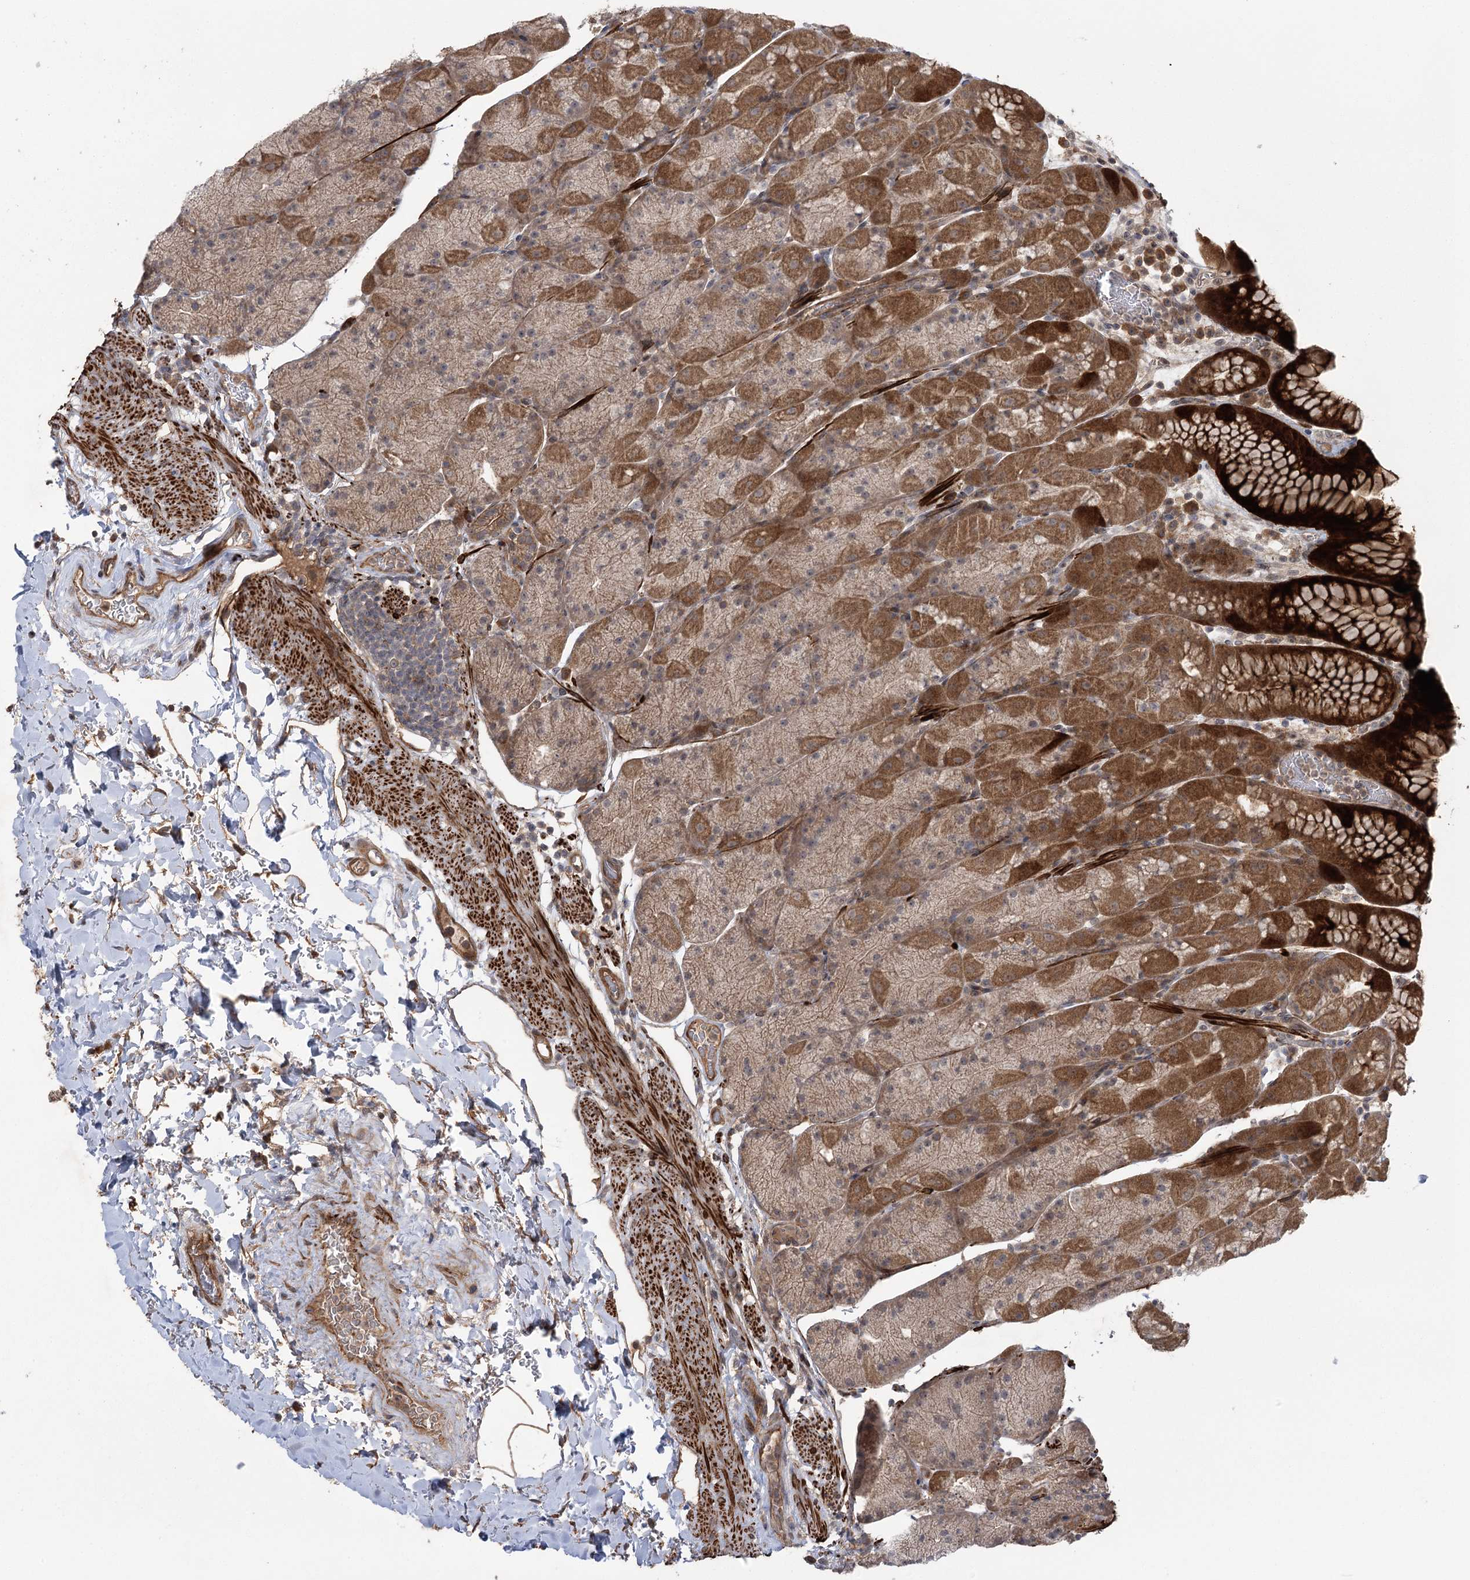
{"staining": {"intensity": "strong", "quantity": ">75%", "location": "cytoplasmic/membranous"}, "tissue": "stomach", "cell_type": "Glandular cells", "image_type": "normal", "snomed": [{"axis": "morphology", "description": "Normal tissue, NOS"}, {"axis": "topography", "description": "Stomach, upper"}, {"axis": "topography", "description": "Stomach, lower"}], "caption": "Strong cytoplasmic/membranous protein staining is identified in approximately >75% of glandular cells in stomach.", "gene": "KCNN2", "patient": {"sex": "male", "age": 67}}